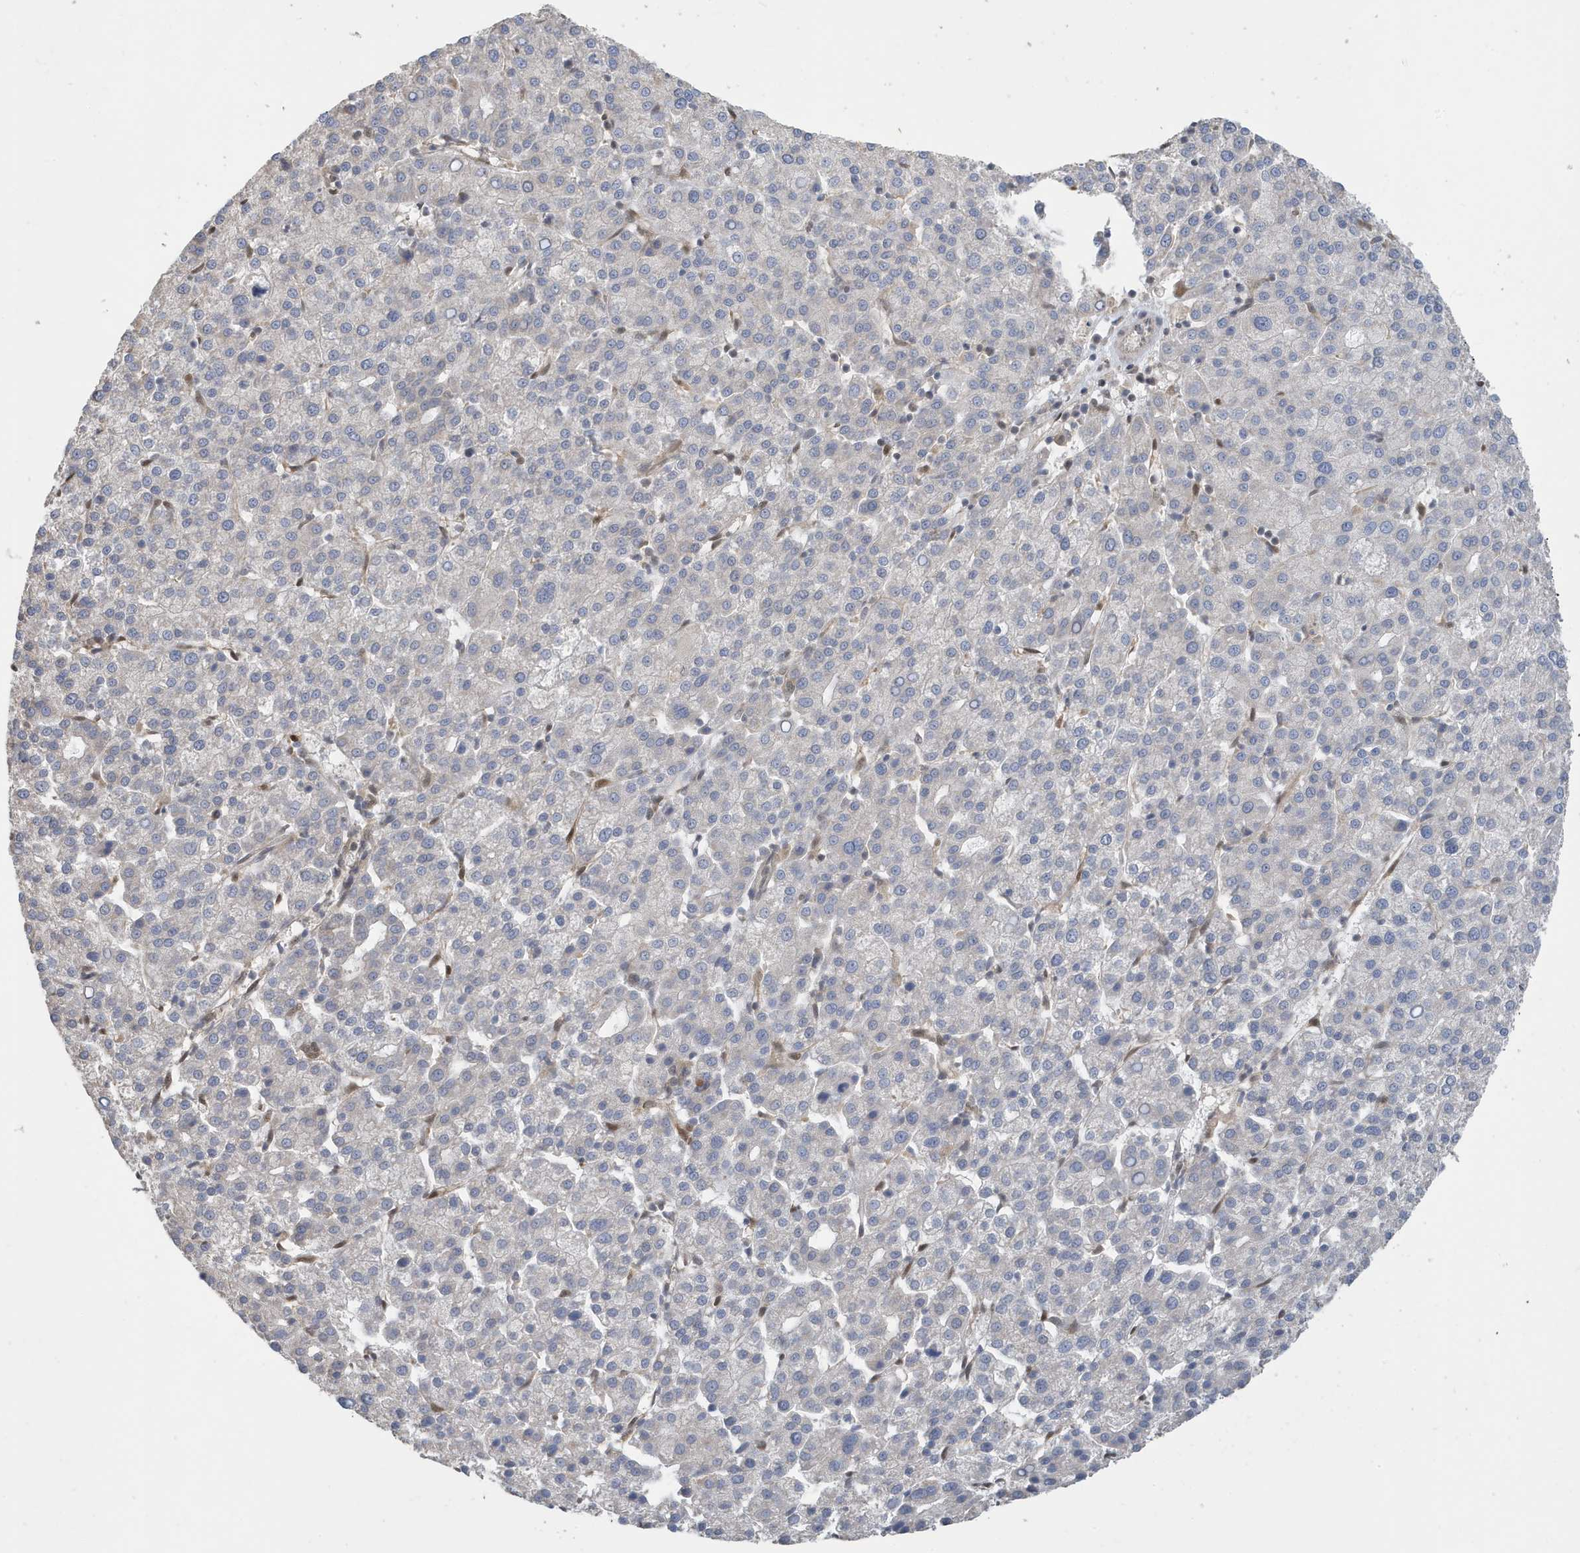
{"staining": {"intensity": "negative", "quantity": "none", "location": "none"}, "tissue": "liver cancer", "cell_type": "Tumor cells", "image_type": "cancer", "snomed": [{"axis": "morphology", "description": "Carcinoma, Hepatocellular, NOS"}, {"axis": "topography", "description": "Liver"}], "caption": "IHC image of human liver cancer (hepatocellular carcinoma) stained for a protein (brown), which displays no positivity in tumor cells.", "gene": "NCOA7", "patient": {"sex": "female", "age": 58}}